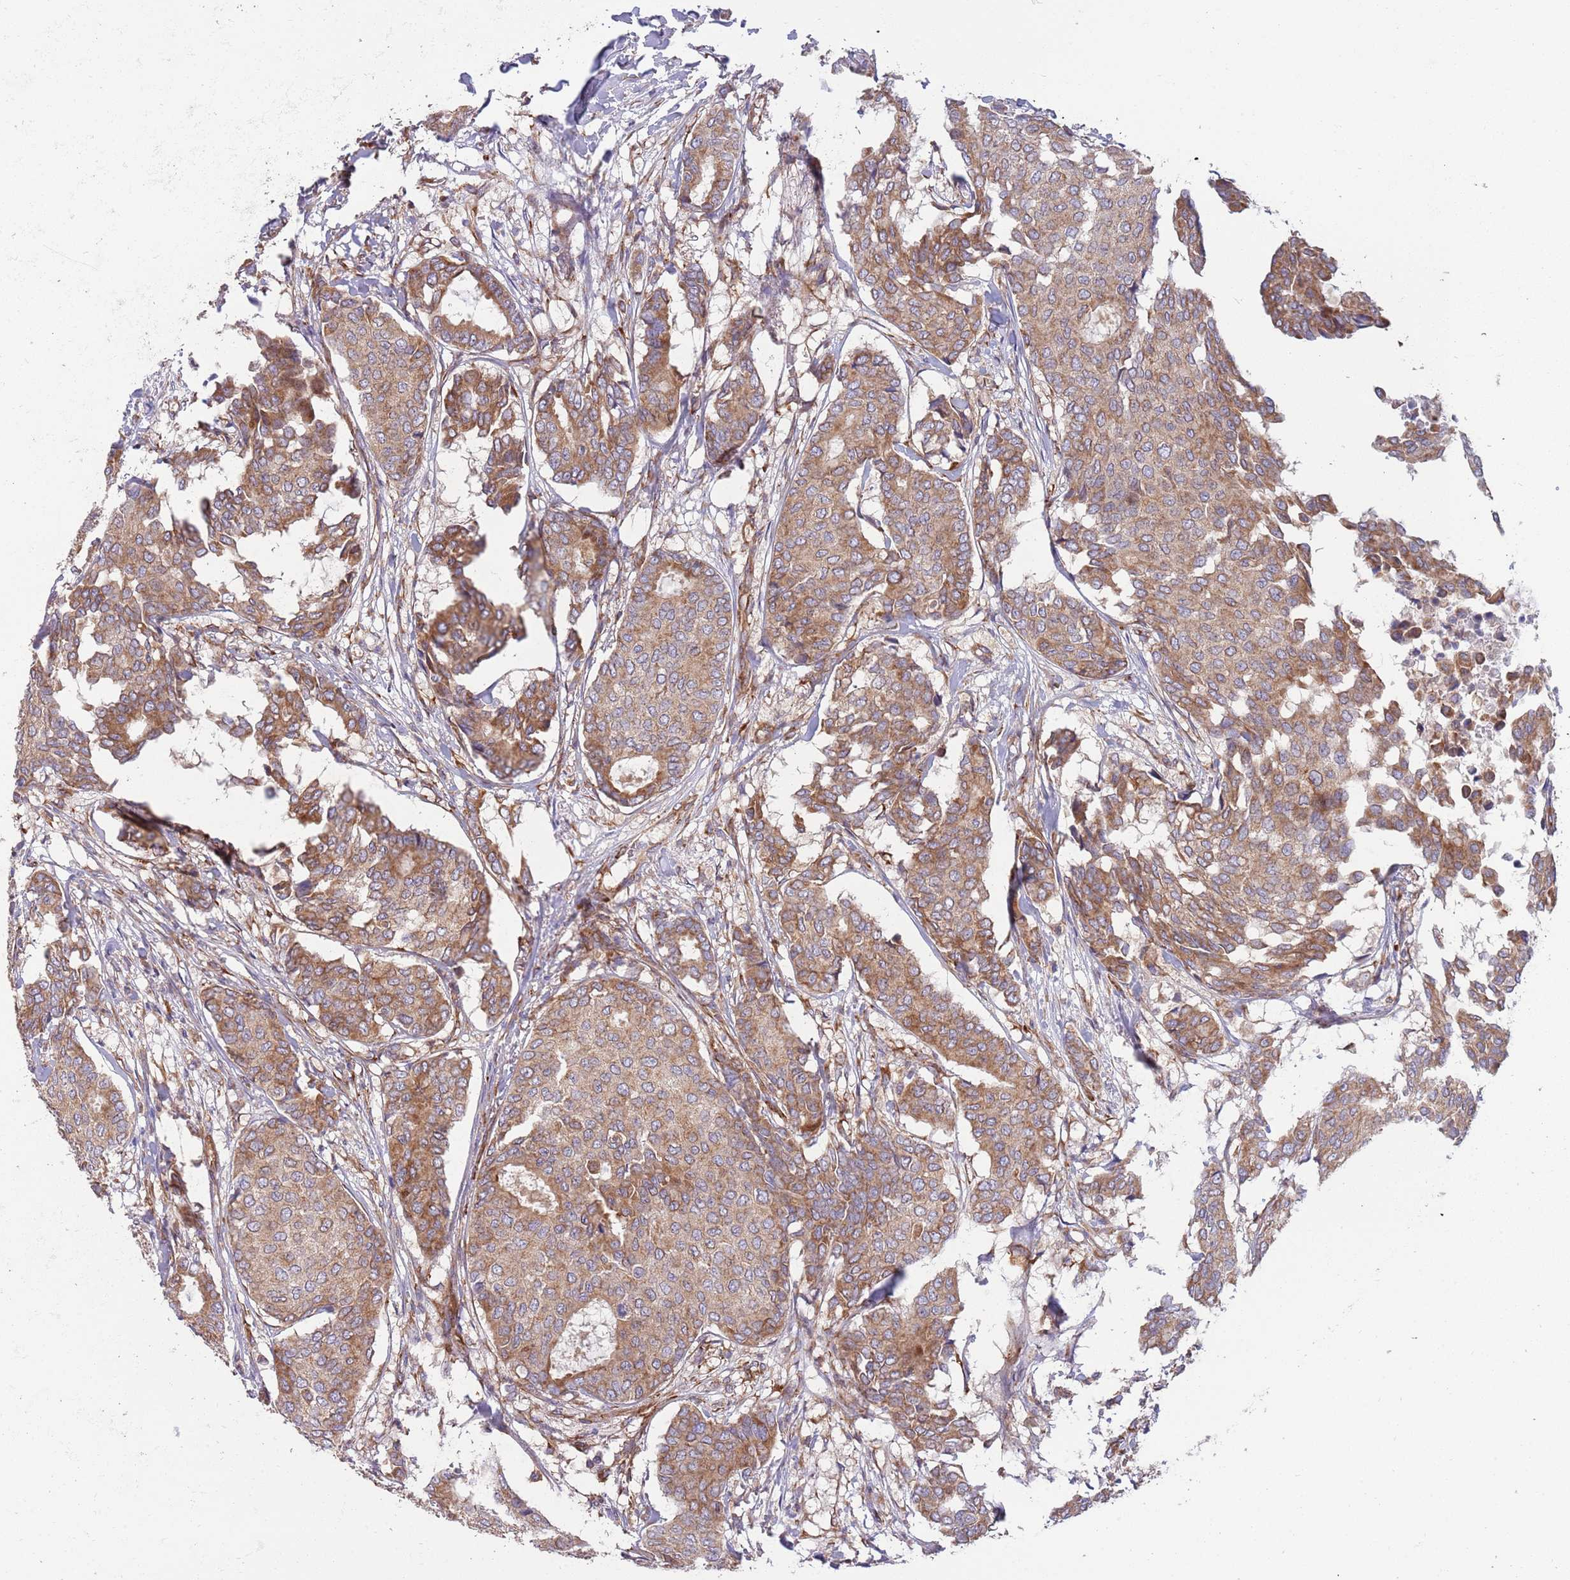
{"staining": {"intensity": "moderate", "quantity": ">75%", "location": "cytoplasmic/membranous"}, "tissue": "breast cancer", "cell_type": "Tumor cells", "image_type": "cancer", "snomed": [{"axis": "morphology", "description": "Duct carcinoma"}, {"axis": "topography", "description": "Breast"}], "caption": "This is a micrograph of immunohistochemistry staining of breast infiltrating ductal carcinoma, which shows moderate staining in the cytoplasmic/membranous of tumor cells.", "gene": "ARMCX6", "patient": {"sex": "female", "age": 75}}